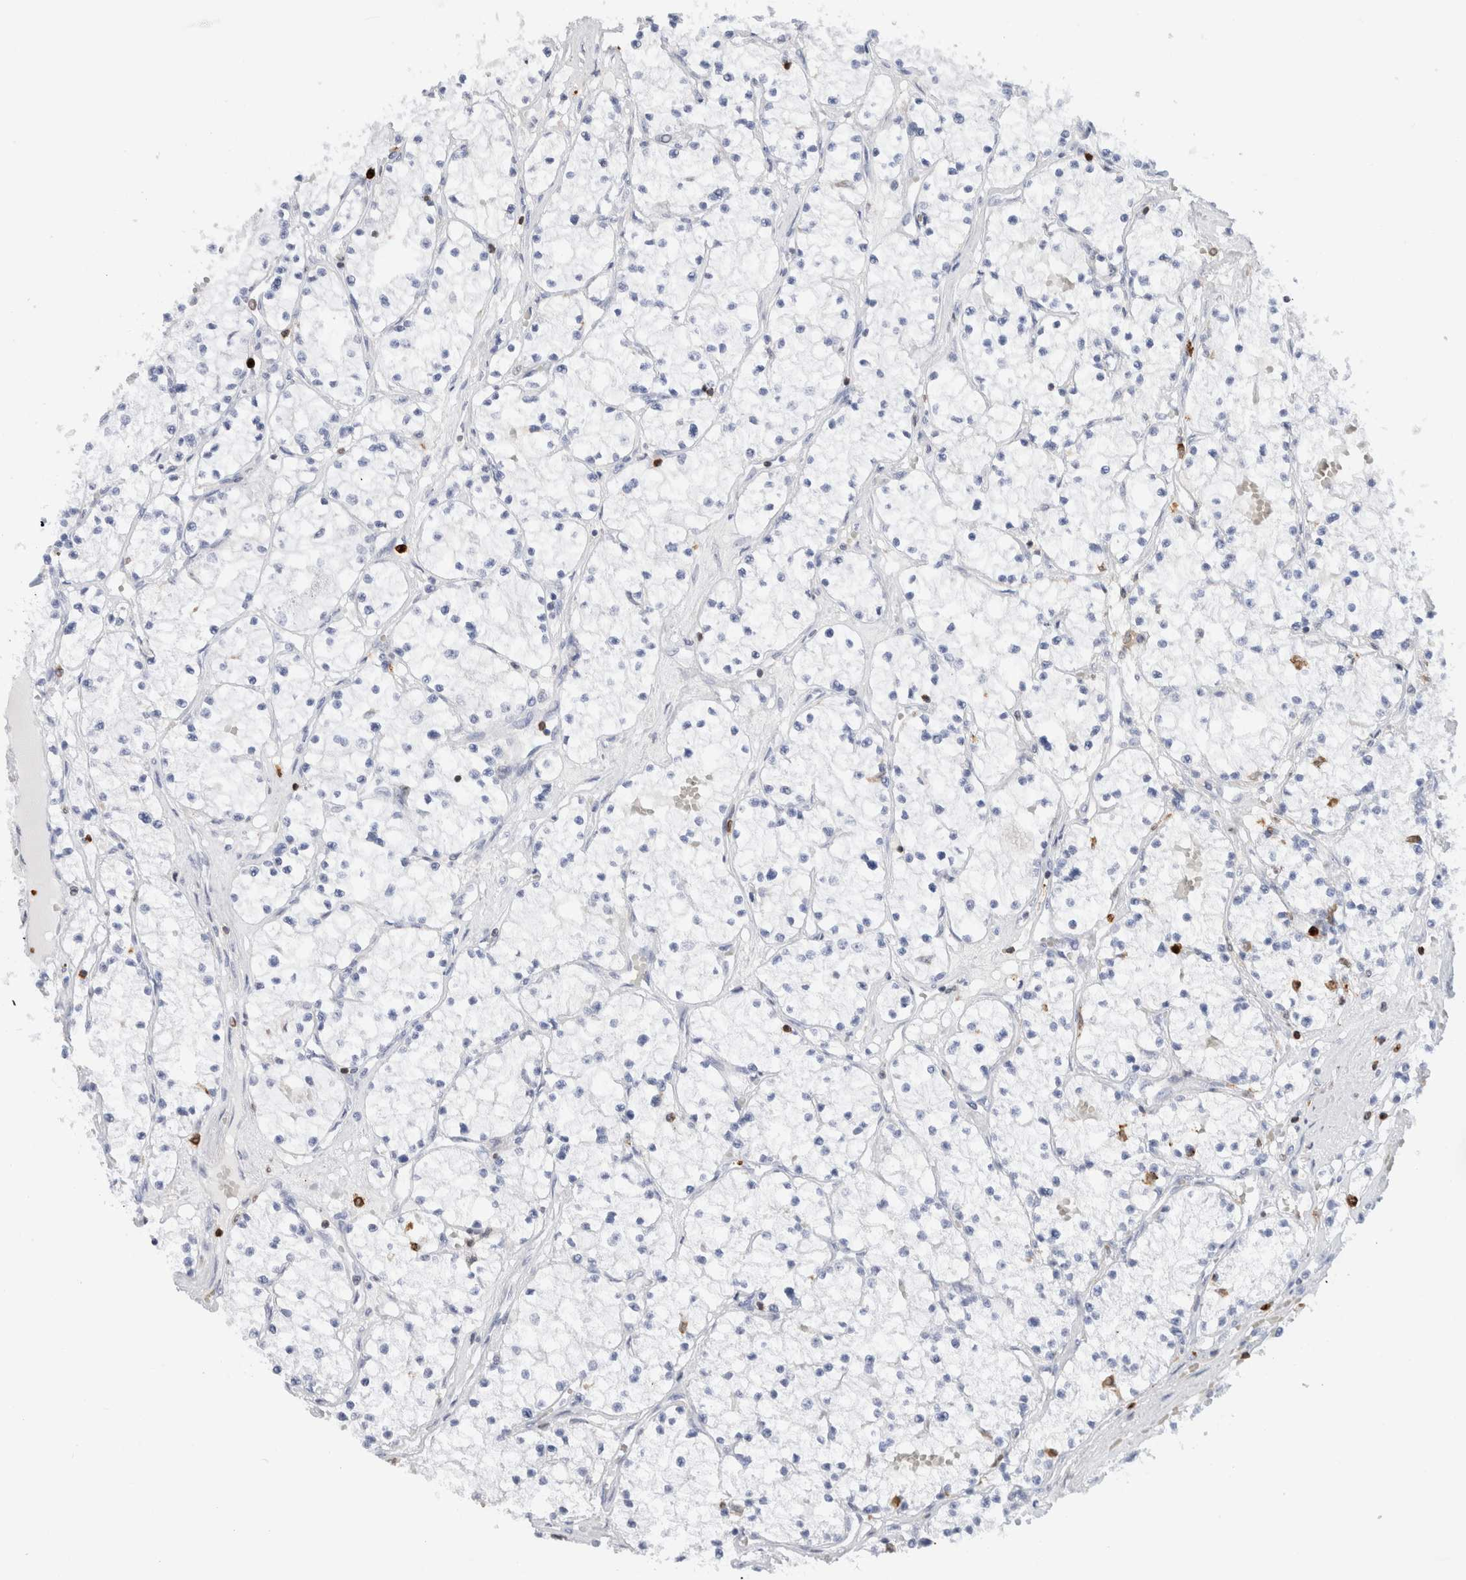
{"staining": {"intensity": "negative", "quantity": "none", "location": "none"}, "tissue": "renal cancer", "cell_type": "Tumor cells", "image_type": "cancer", "snomed": [{"axis": "morphology", "description": "Normal tissue, NOS"}, {"axis": "morphology", "description": "Adenocarcinoma, NOS"}, {"axis": "topography", "description": "Kidney"}], "caption": "Renal cancer stained for a protein using IHC demonstrates no positivity tumor cells.", "gene": "ALOX5AP", "patient": {"sex": "male", "age": 68}}